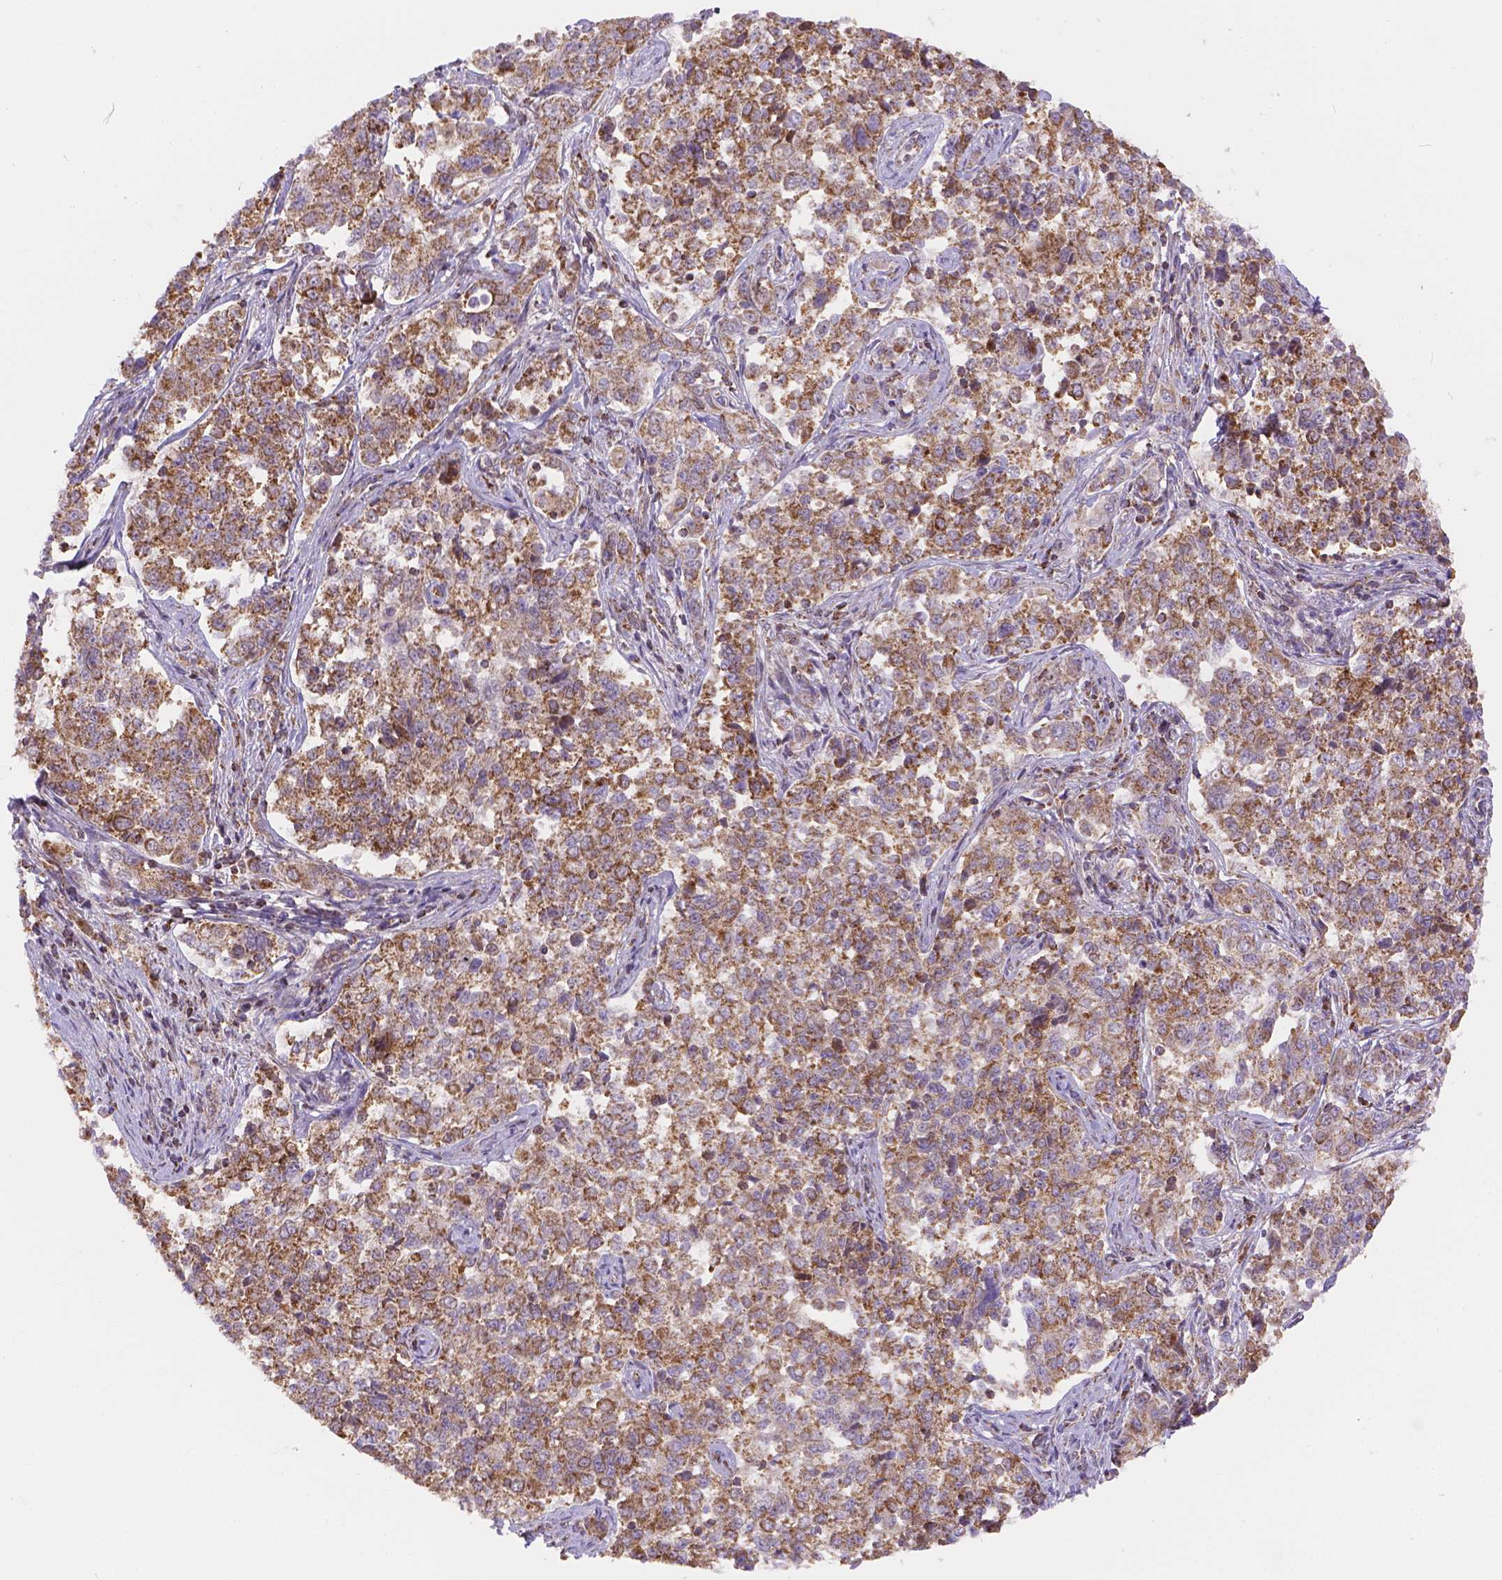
{"staining": {"intensity": "moderate", "quantity": ">75%", "location": "cytoplasmic/membranous"}, "tissue": "endometrial cancer", "cell_type": "Tumor cells", "image_type": "cancer", "snomed": [{"axis": "morphology", "description": "Adenocarcinoma, NOS"}, {"axis": "topography", "description": "Endometrium"}], "caption": "IHC histopathology image of neoplastic tissue: human endometrial cancer (adenocarcinoma) stained using immunohistochemistry displays medium levels of moderate protein expression localized specifically in the cytoplasmic/membranous of tumor cells, appearing as a cytoplasmic/membranous brown color.", "gene": "CYYR1", "patient": {"sex": "female", "age": 43}}